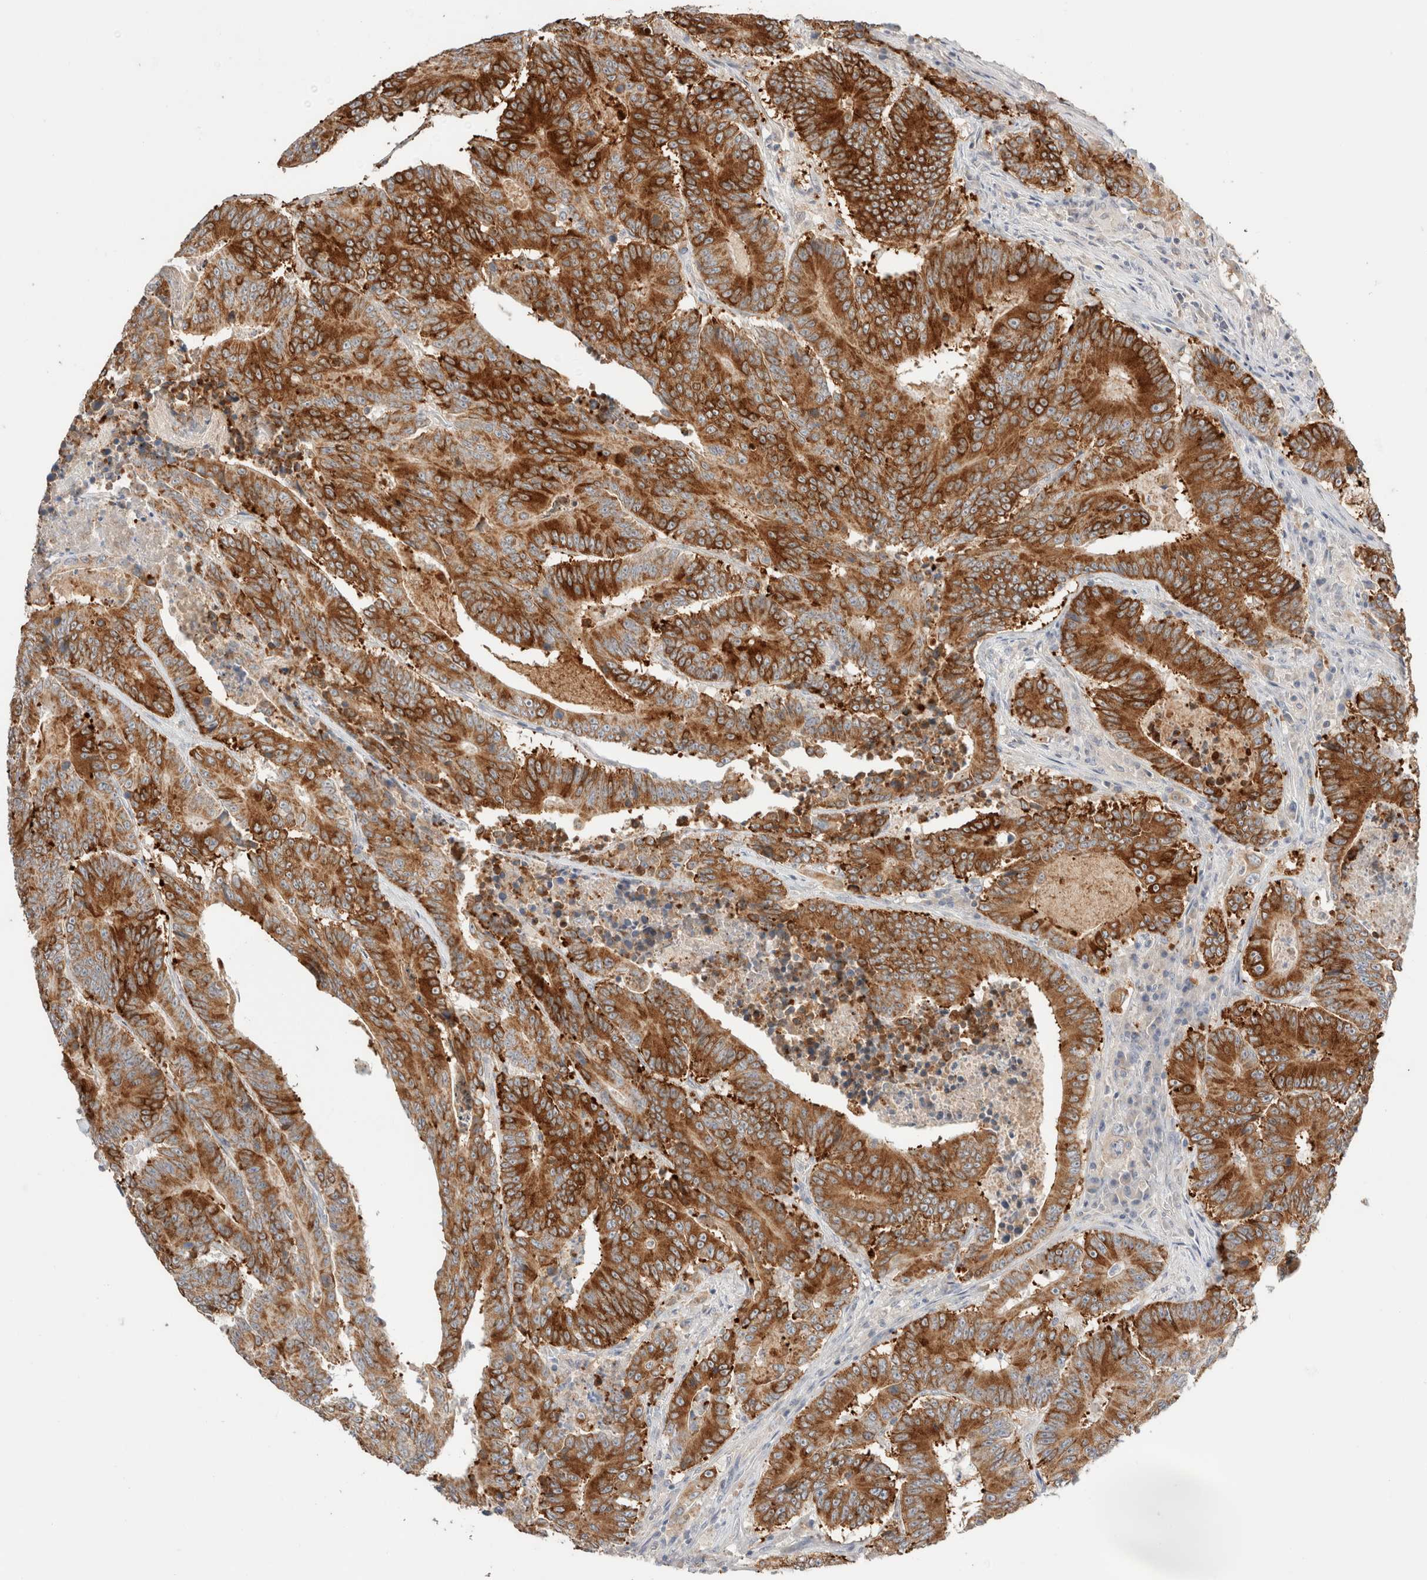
{"staining": {"intensity": "strong", "quantity": ">75%", "location": "cytoplasmic/membranous"}, "tissue": "colorectal cancer", "cell_type": "Tumor cells", "image_type": "cancer", "snomed": [{"axis": "morphology", "description": "Adenocarcinoma, NOS"}, {"axis": "topography", "description": "Colon"}], "caption": "Immunohistochemical staining of human colorectal cancer (adenocarcinoma) displays strong cytoplasmic/membranous protein positivity in about >75% of tumor cells.", "gene": "TRIM41", "patient": {"sex": "male", "age": 83}}